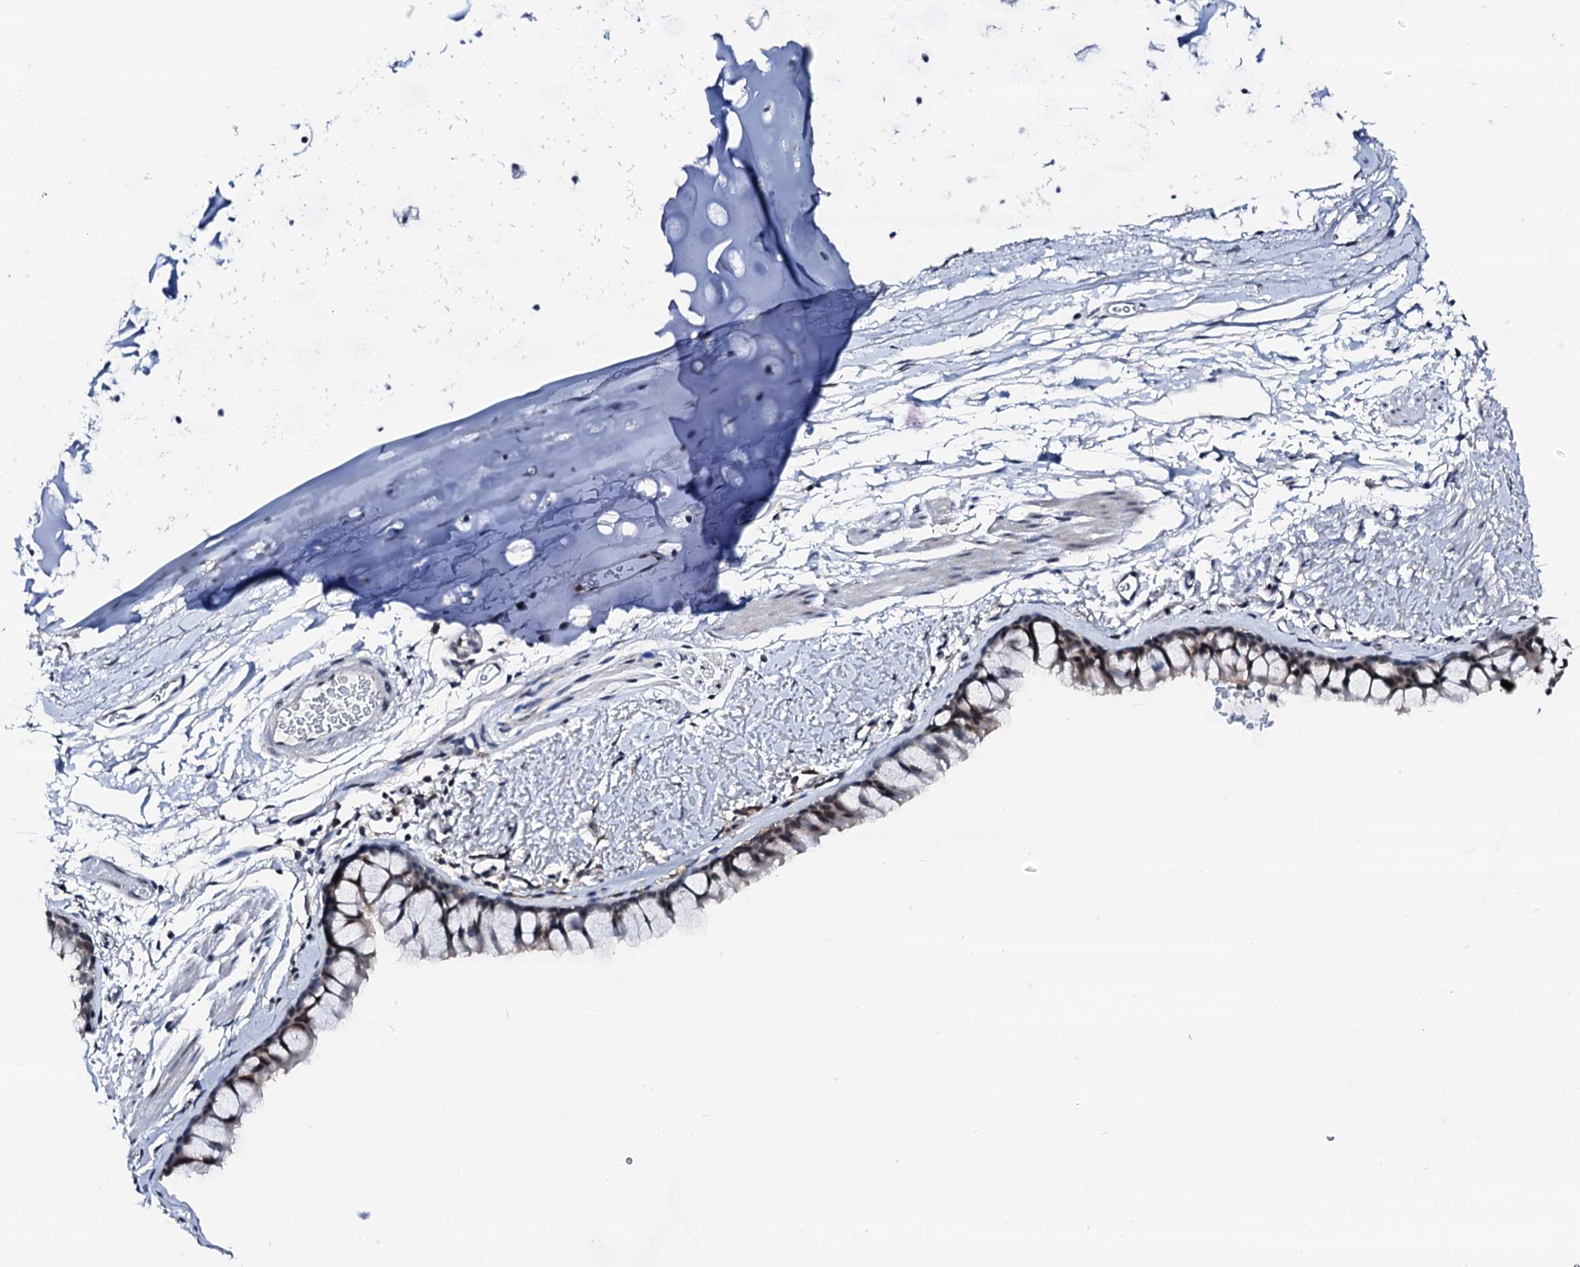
{"staining": {"intensity": "negative", "quantity": "none", "location": "none"}, "tissue": "bronchus", "cell_type": "Respiratory epithelial cells", "image_type": "normal", "snomed": [{"axis": "morphology", "description": "Normal tissue, NOS"}, {"axis": "topography", "description": "Bronchus"}], "caption": "Human bronchus stained for a protein using immunohistochemistry displays no positivity in respiratory epithelial cells.", "gene": "TRAFD1", "patient": {"sex": "male", "age": 65}}